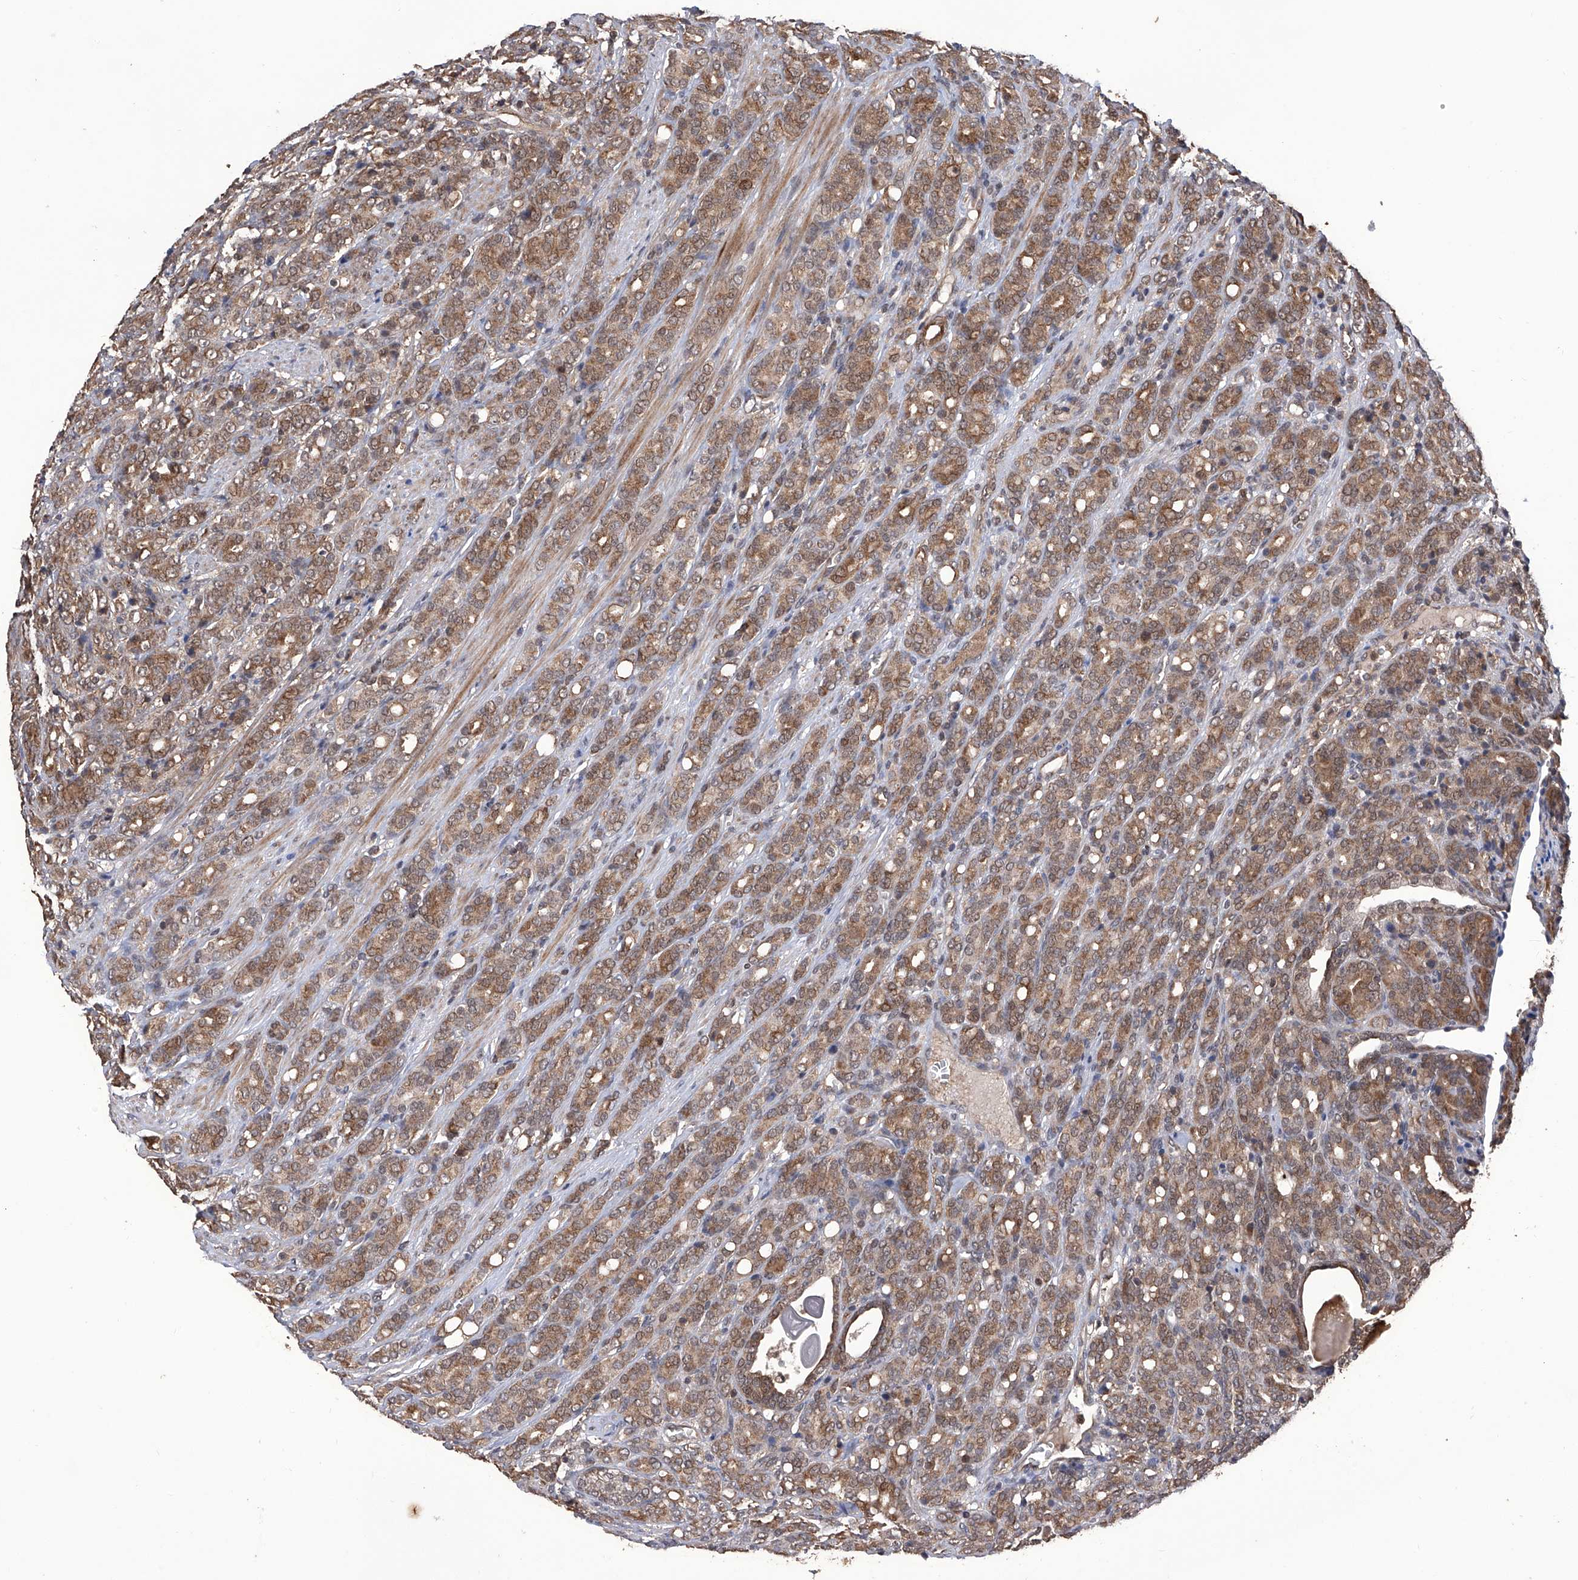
{"staining": {"intensity": "moderate", "quantity": ">75%", "location": "cytoplasmic/membranous"}, "tissue": "prostate cancer", "cell_type": "Tumor cells", "image_type": "cancer", "snomed": [{"axis": "morphology", "description": "Adenocarcinoma, High grade"}, {"axis": "topography", "description": "Prostate"}], "caption": "Protein expression by IHC reveals moderate cytoplasmic/membranous expression in about >75% of tumor cells in prostate cancer (high-grade adenocarcinoma).", "gene": "LYSMD4", "patient": {"sex": "male", "age": 62}}